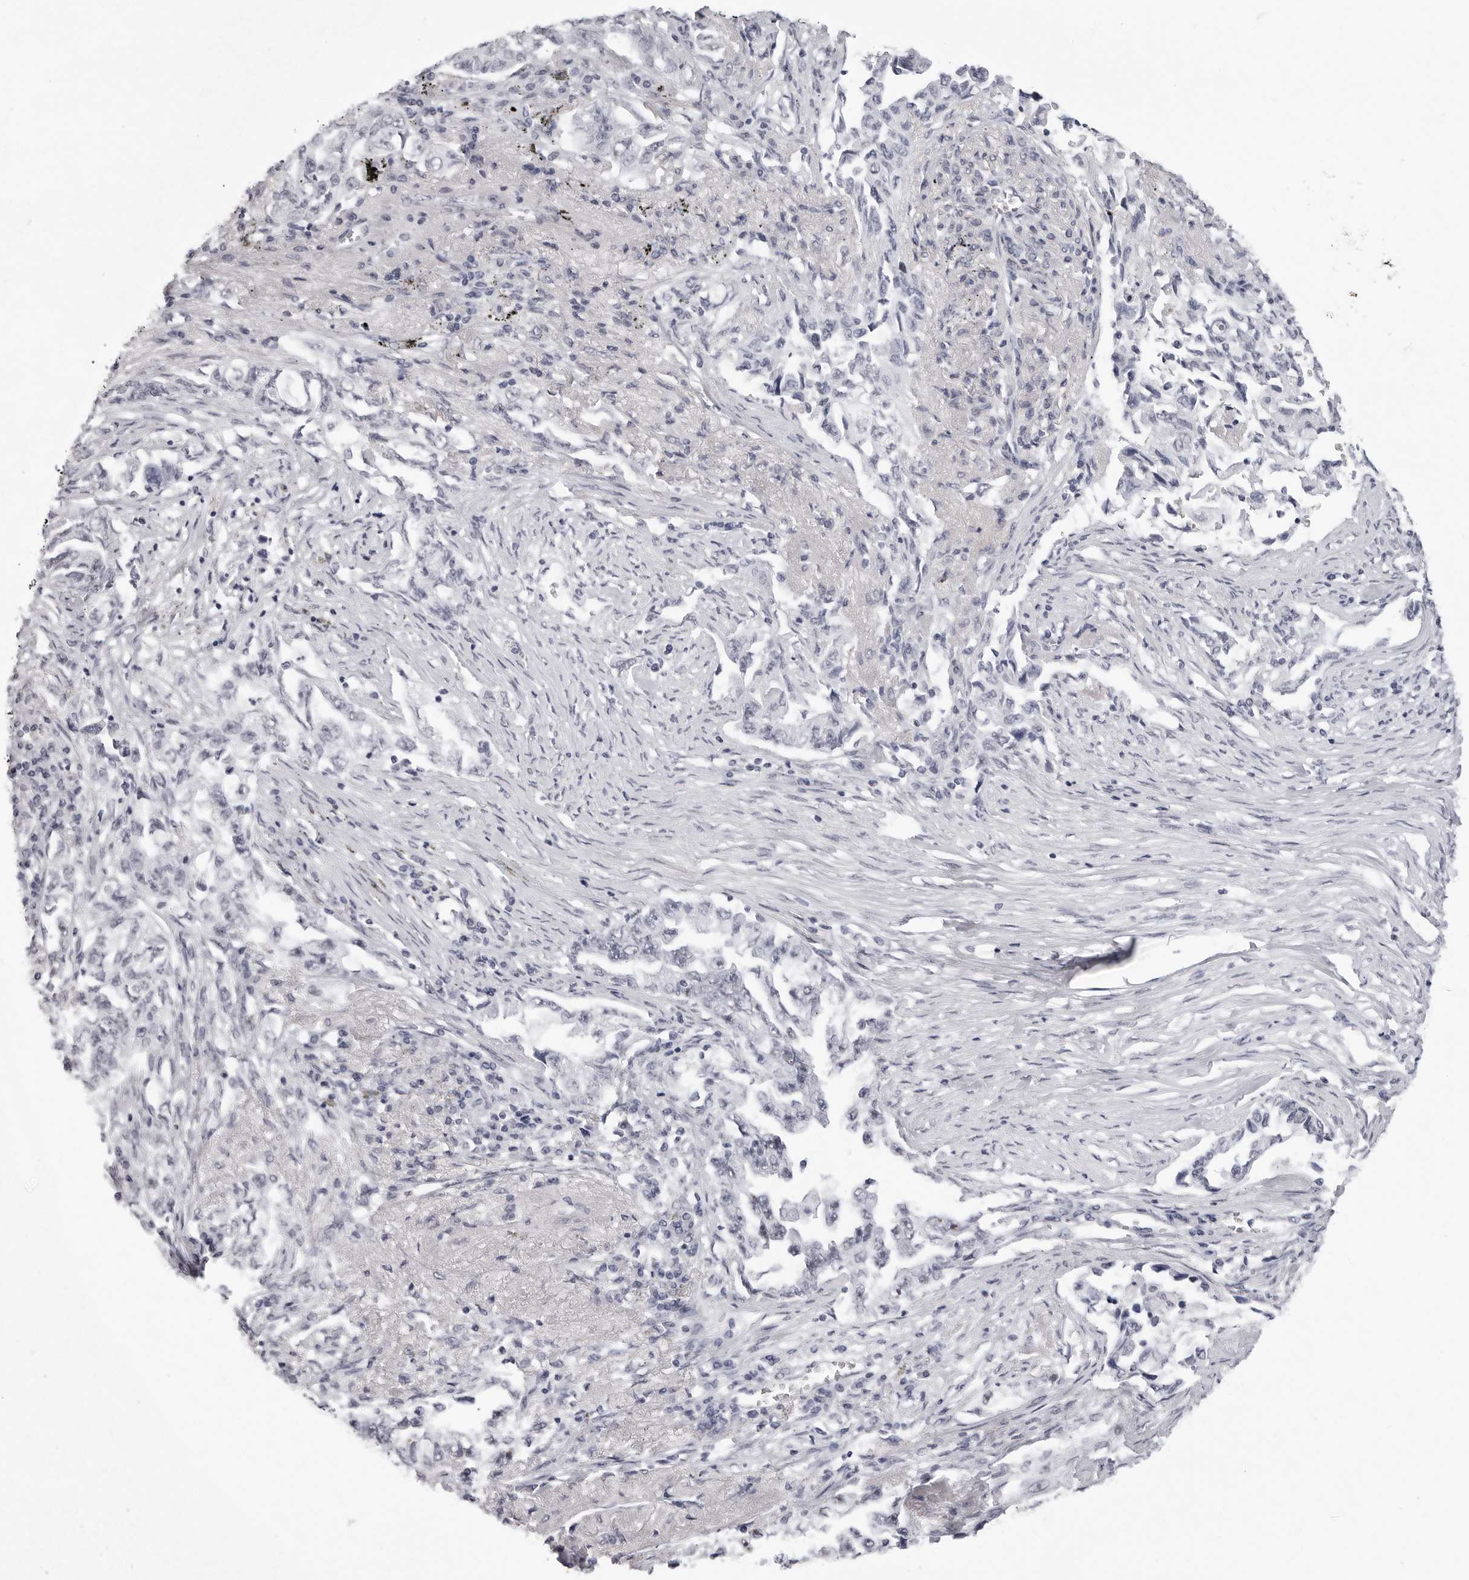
{"staining": {"intensity": "negative", "quantity": "none", "location": "none"}, "tissue": "lung cancer", "cell_type": "Tumor cells", "image_type": "cancer", "snomed": [{"axis": "morphology", "description": "Adenocarcinoma, NOS"}, {"axis": "topography", "description": "Lung"}], "caption": "Immunohistochemistry of human adenocarcinoma (lung) exhibits no staining in tumor cells. The staining is performed using DAB (3,3'-diaminobenzidine) brown chromogen with nuclei counter-stained in using hematoxylin.", "gene": "VEZF1", "patient": {"sex": "female", "age": 51}}